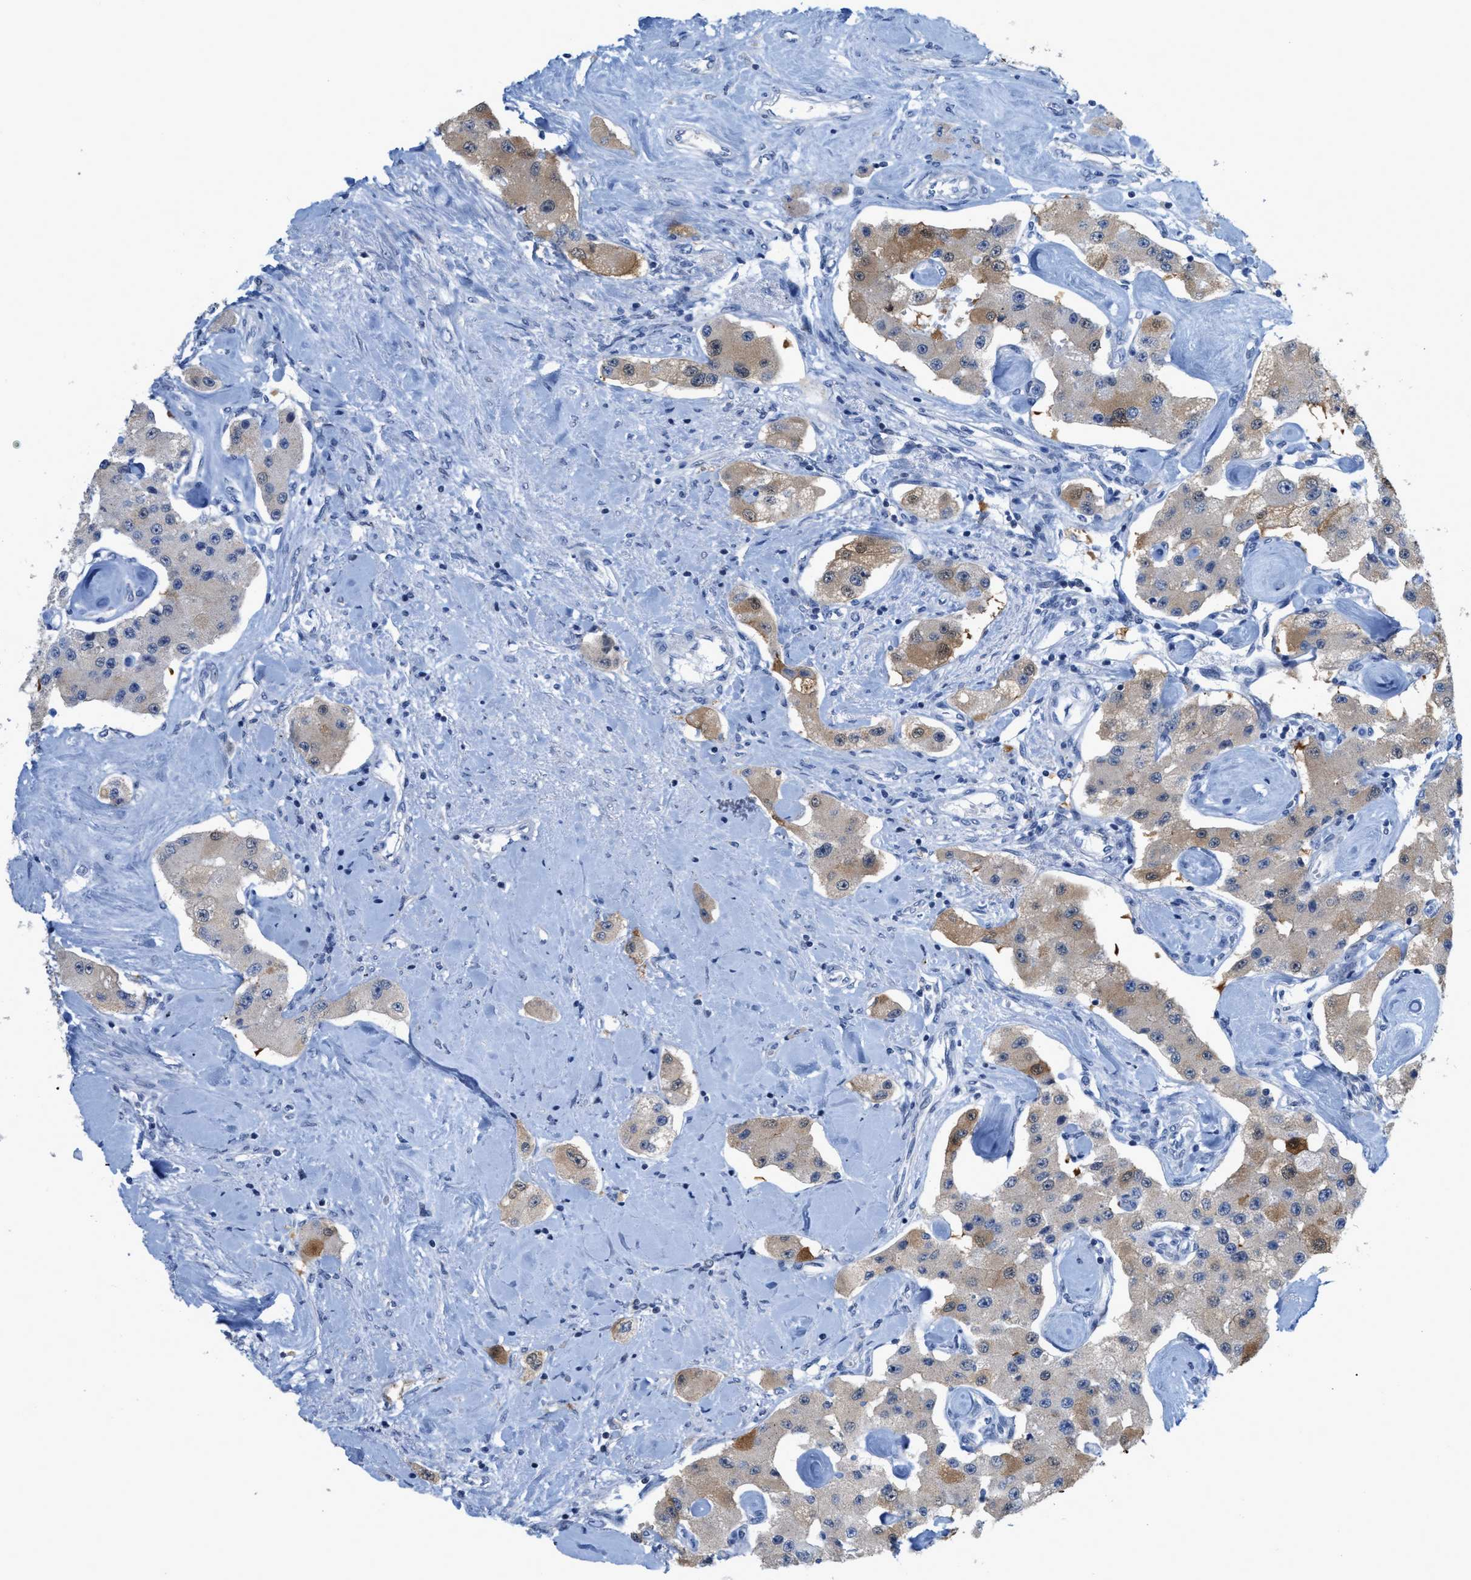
{"staining": {"intensity": "weak", "quantity": "25%-75%", "location": "cytoplasmic/membranous"}, "tissue": "carcinoid", "cell_type": "Tumor cells", "image_type": "cancer", "snomed": [{"axis": "morphology", "description": "Carcinoid, malignant, NOS"}, {"axis": "topography", "description": "Pancreas"}], "caption": "Tumor cells reveal low levels of weak cytoplasmic/membranous positivity in approximately 25%-75% of cells in human malignant carcinoid. (Brightfield microscopy of DAB IHC at high magnification).", "gene": "CRYM", "patient": {"sex": "male", "age": 41}}